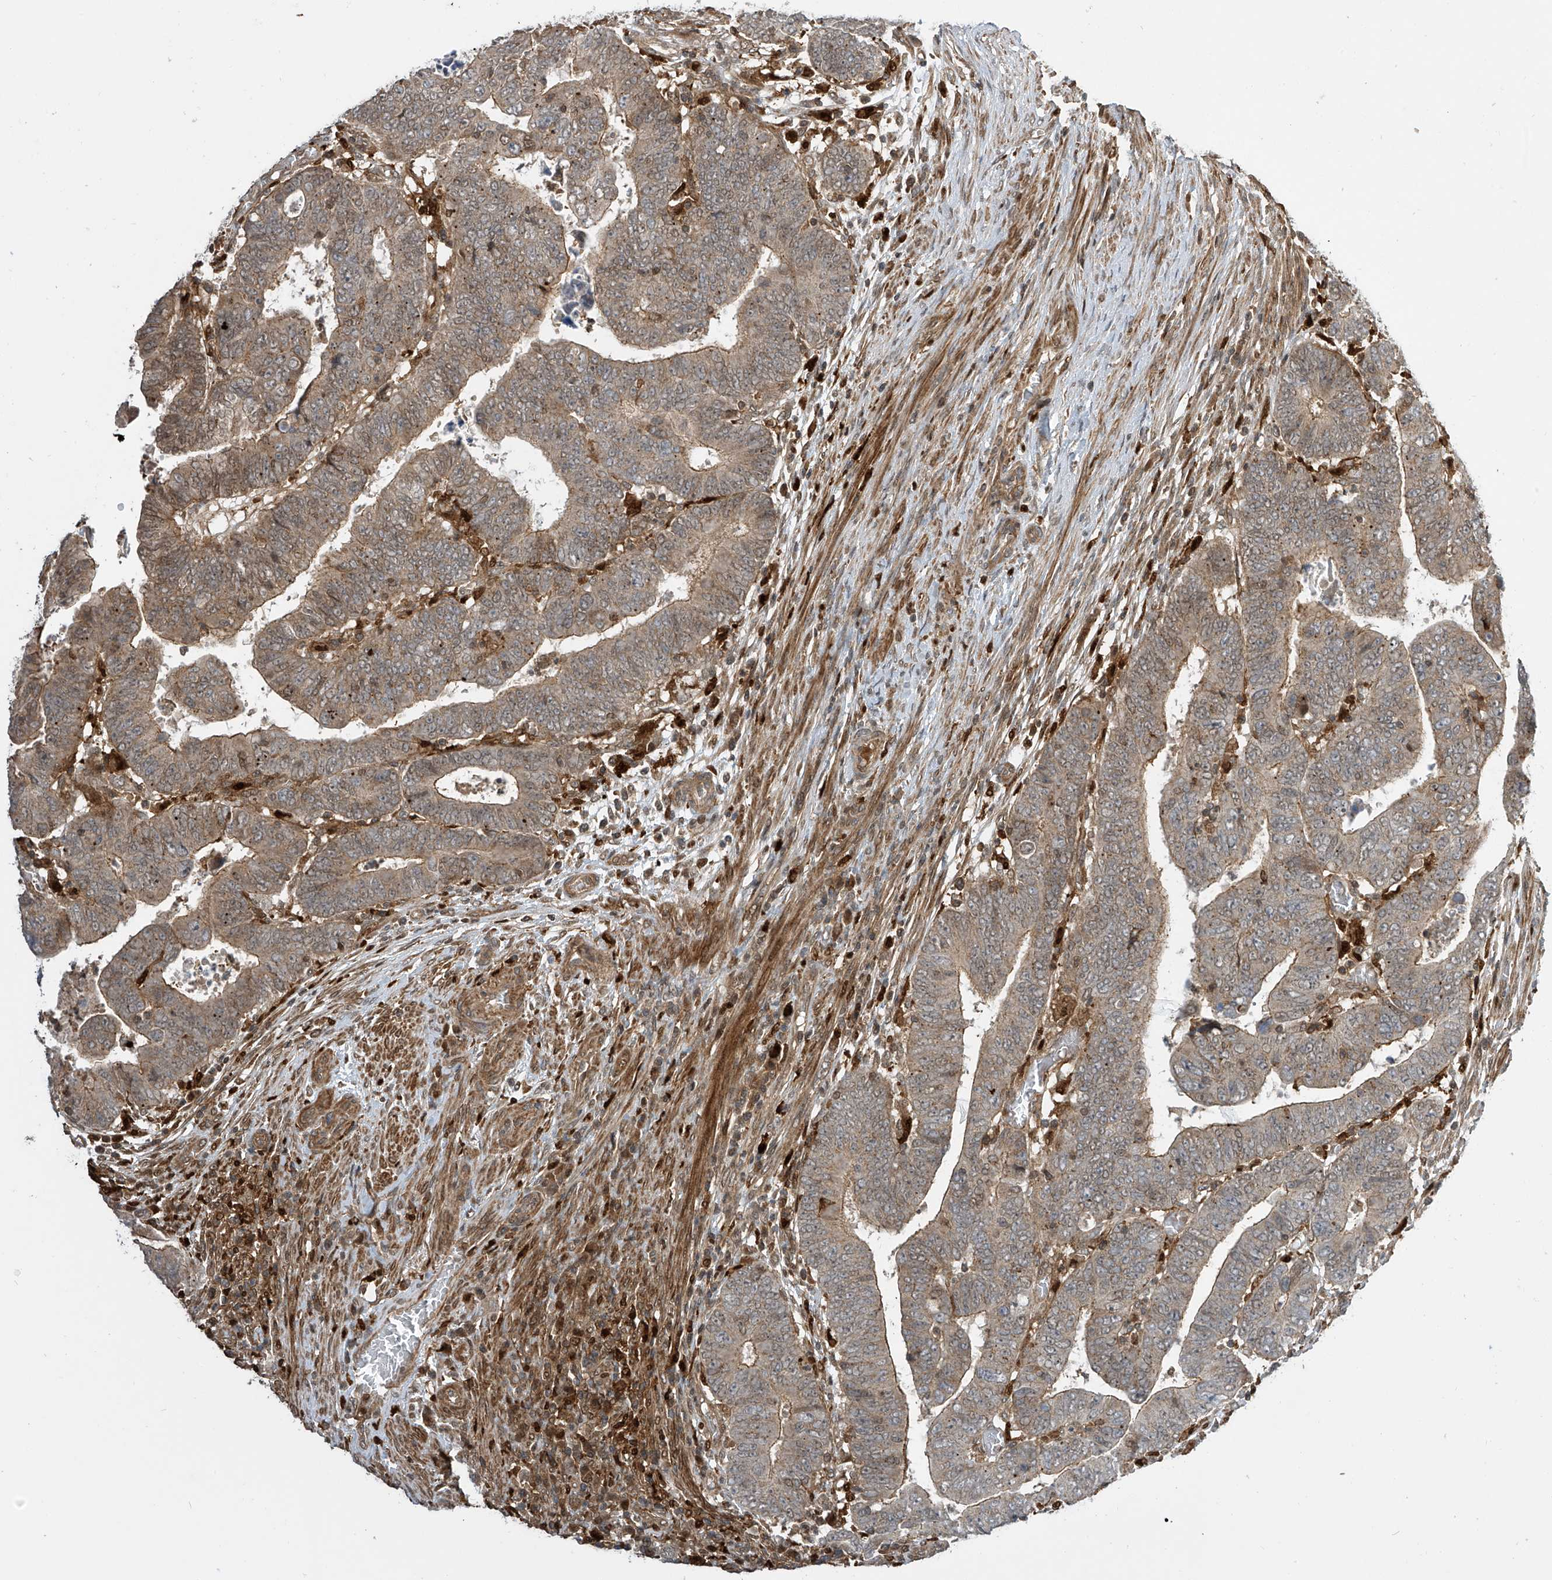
{"staining": {"intensity": "weak", "quantity": "25%-75%", "location": "cytoplasmic/membranous"}, "tissue": "colorectal cancer", "cell_type": "Tumor cells", "image_type": "cancer", "snomed": [{"axis": "morphology", "description": "Normal tissue, NOS"}, {"axis": "morphology", "description": "Adenocarcinoma, NOS"}, {"axis": "topography", "description": "Rectum"}], "caption": "This photomicrograph demonstrates colorectal adenocarcinoma stained with immunohistochemistry to label a protein in brown. The cytoplasmic/membranous of tumor cells show weak positivity for the protein. Nuclei are counter-stained blue.", "gene": "ATAD2B", "patient": {"sex": "female", "age": 65}}